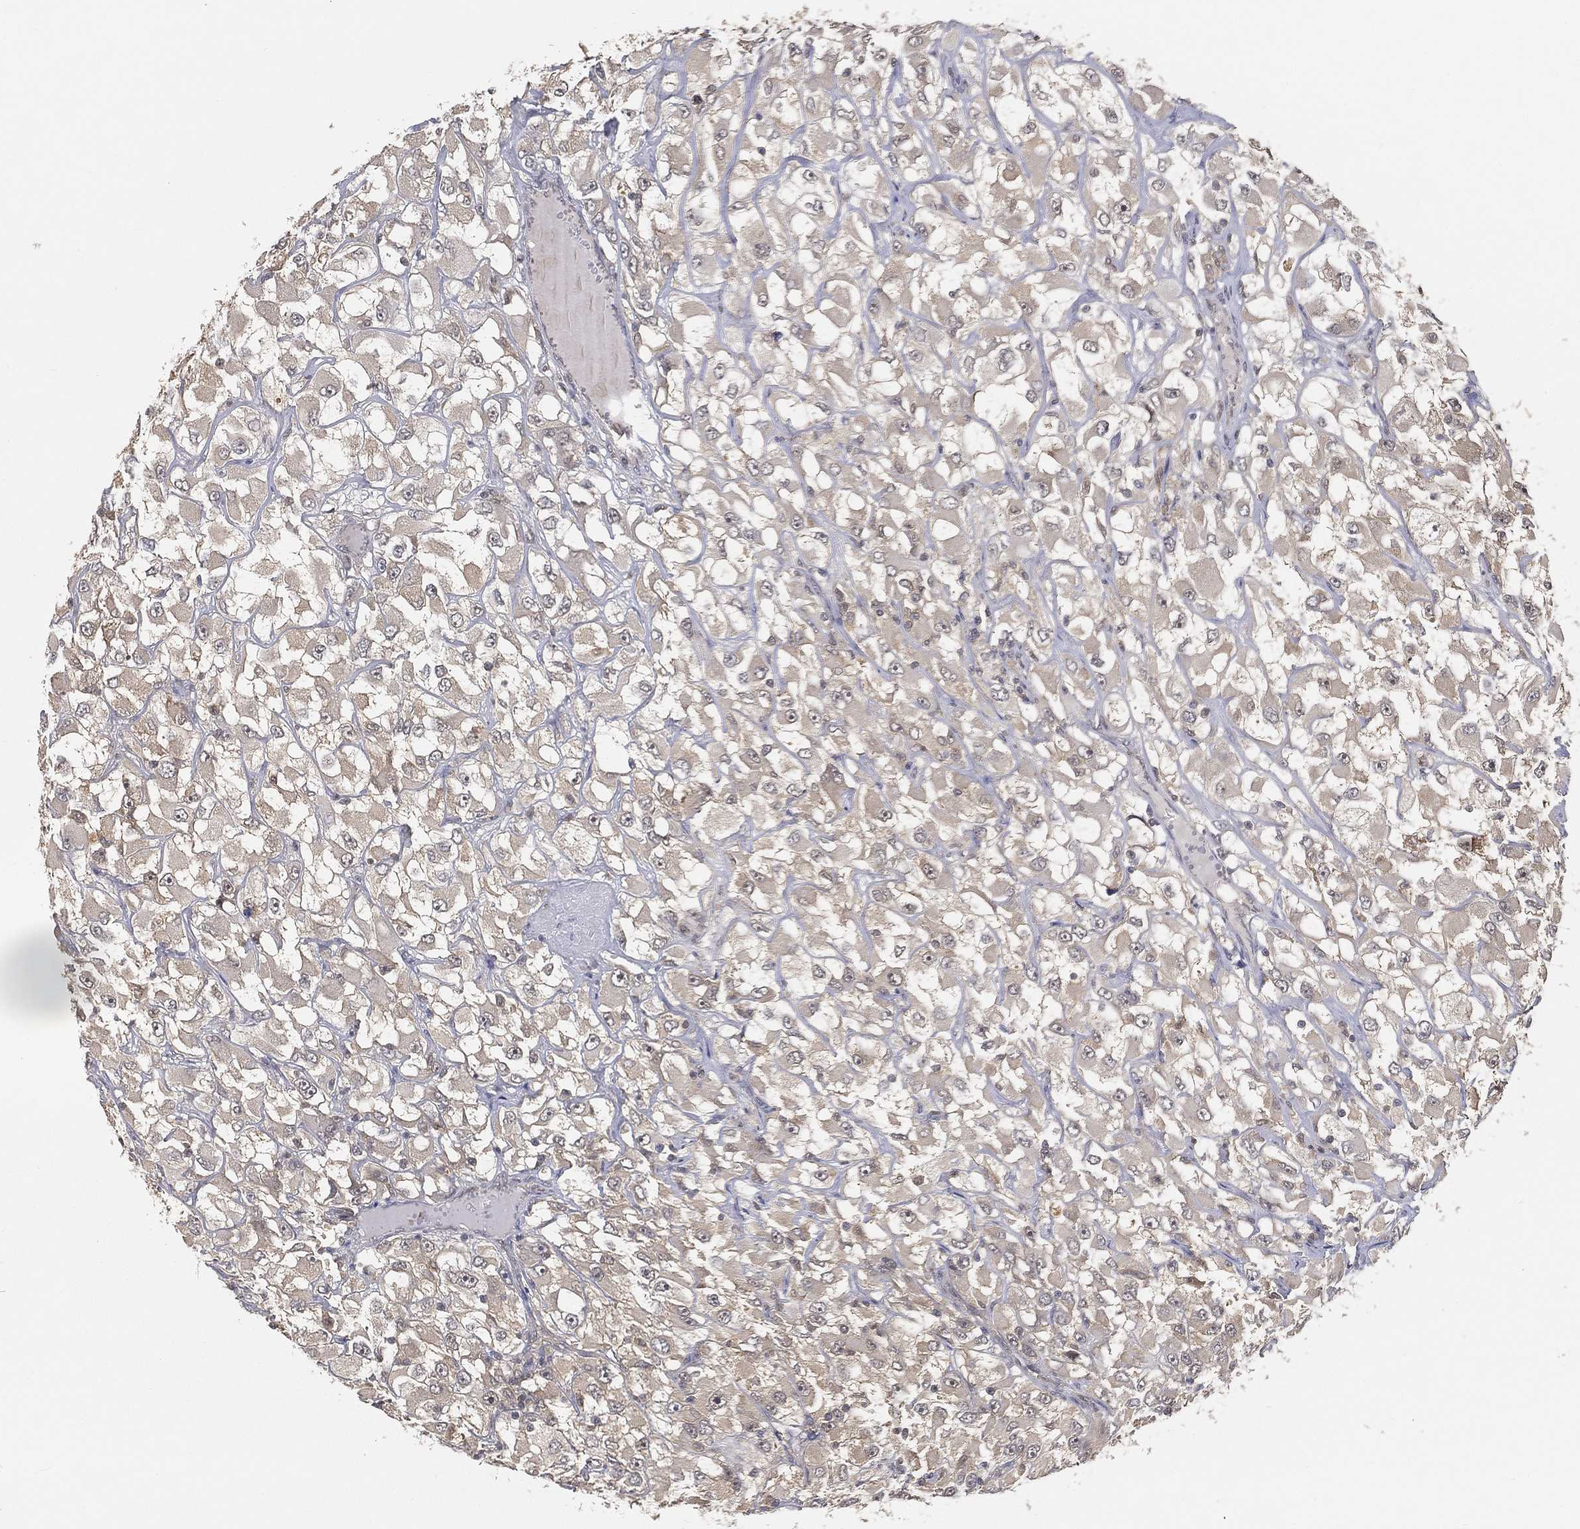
{"staining": {"intensity": "weak", "quantity": "<25%", "location": "cytoplasmic/membranous"}, "tissue": "renal cancer", "cell_type": "Tumor cells", "image_type": "cancer", "snomed": [{"axis": "morphology", "description": "Adenocarcinoma, NOS"}, {"axis": "topography", "description": "Kidney"}], "caption": "IHC of adenocarcinoma (renal) reveals no expression in tumor cells.", "gene": "MAPK1", "patient": {"sex": "female", "age": 52}}